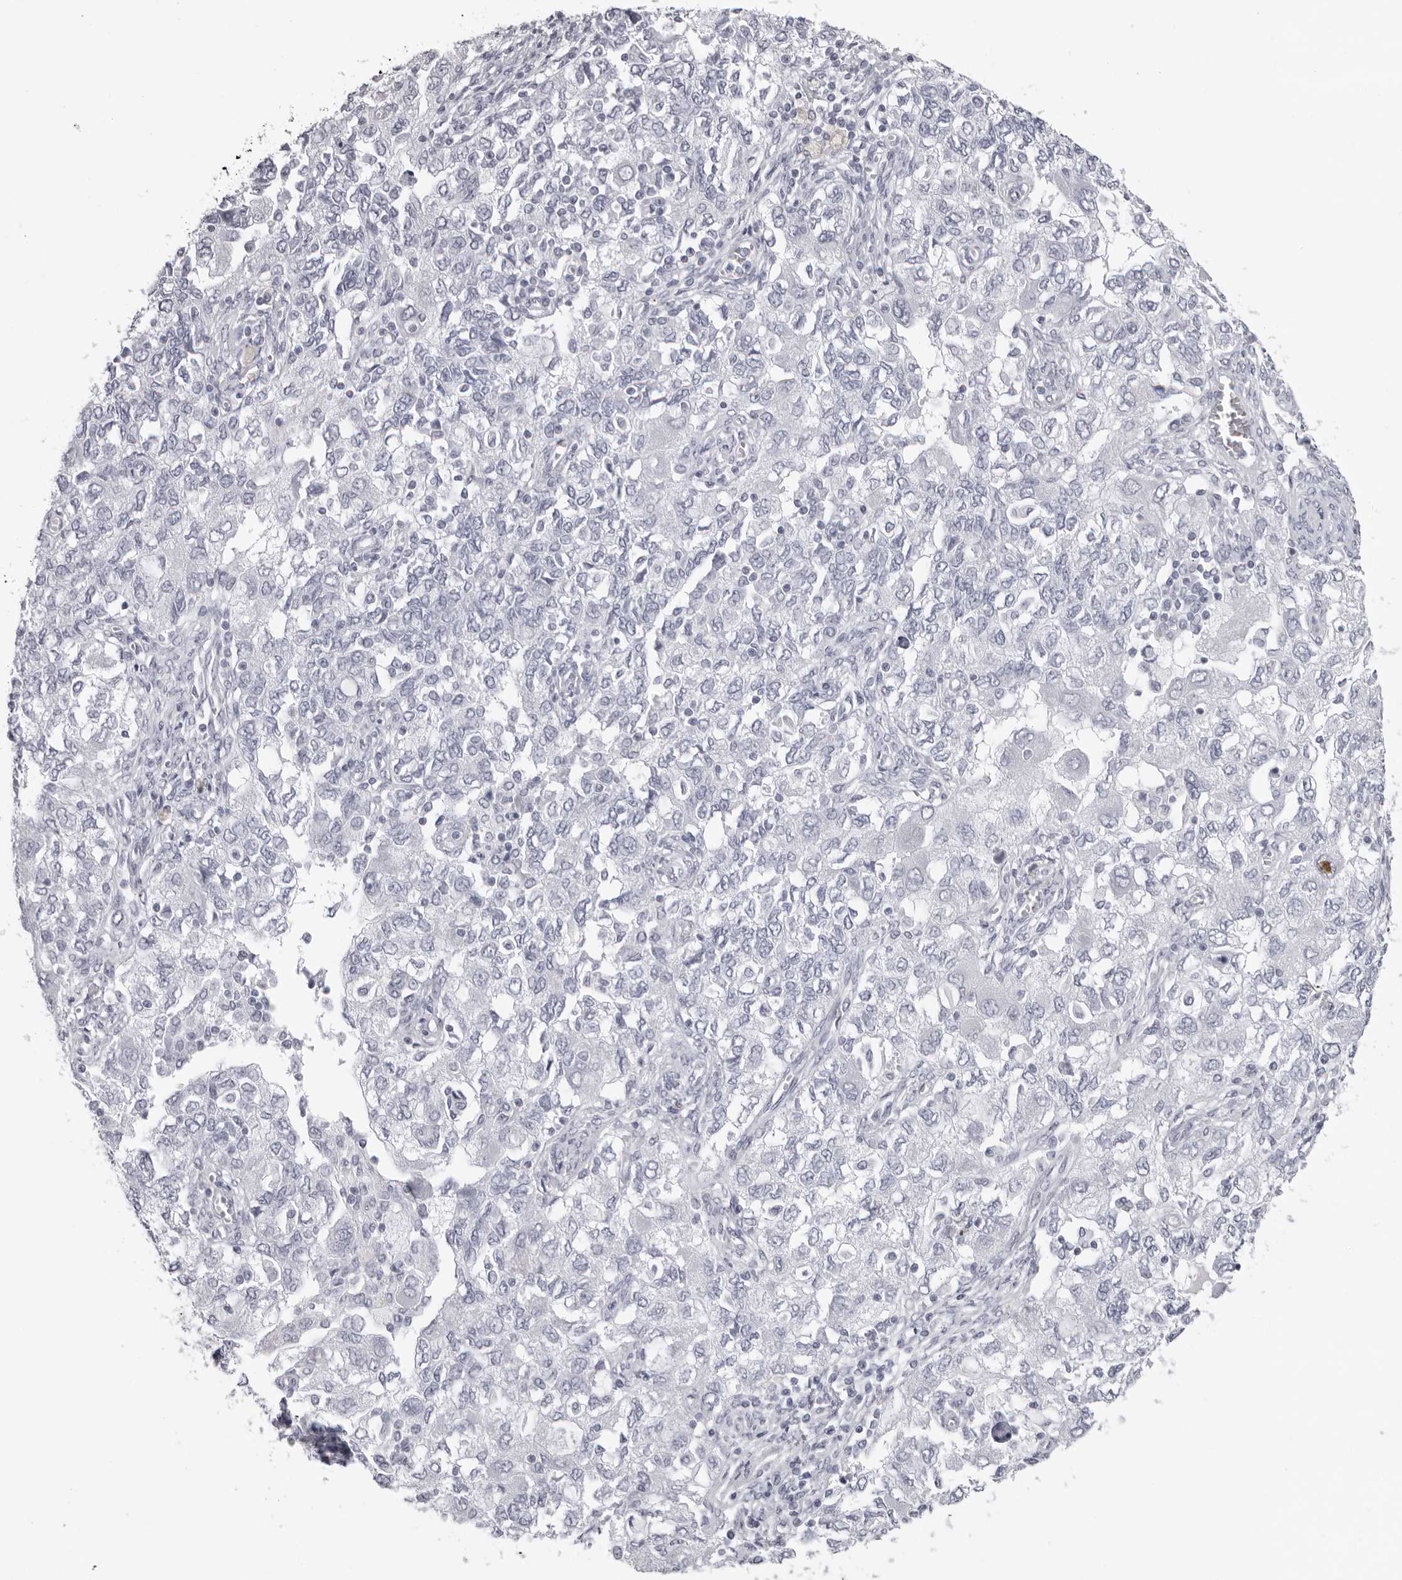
{"staining": {"intensity": "negative", "quantity": "none", "location": "none"}, "tissue": "ovarian cancer", "cell_type": "Tumor cells", "image_type": "cancer", "snomed": [{"axis": "morphology", "description": "Carcinoma, NOS"}, {"axis": "morphology", "description": "Cystadenocarcinoma, serous, NOS"}, {"axis": "topography", "description": "Ovary"}], "caption": "Tumor cells are negative for protein expression in human ovarian carcinoma.", "gene": "DNALI1", "patient": {"sex": "female", "age": 69}}